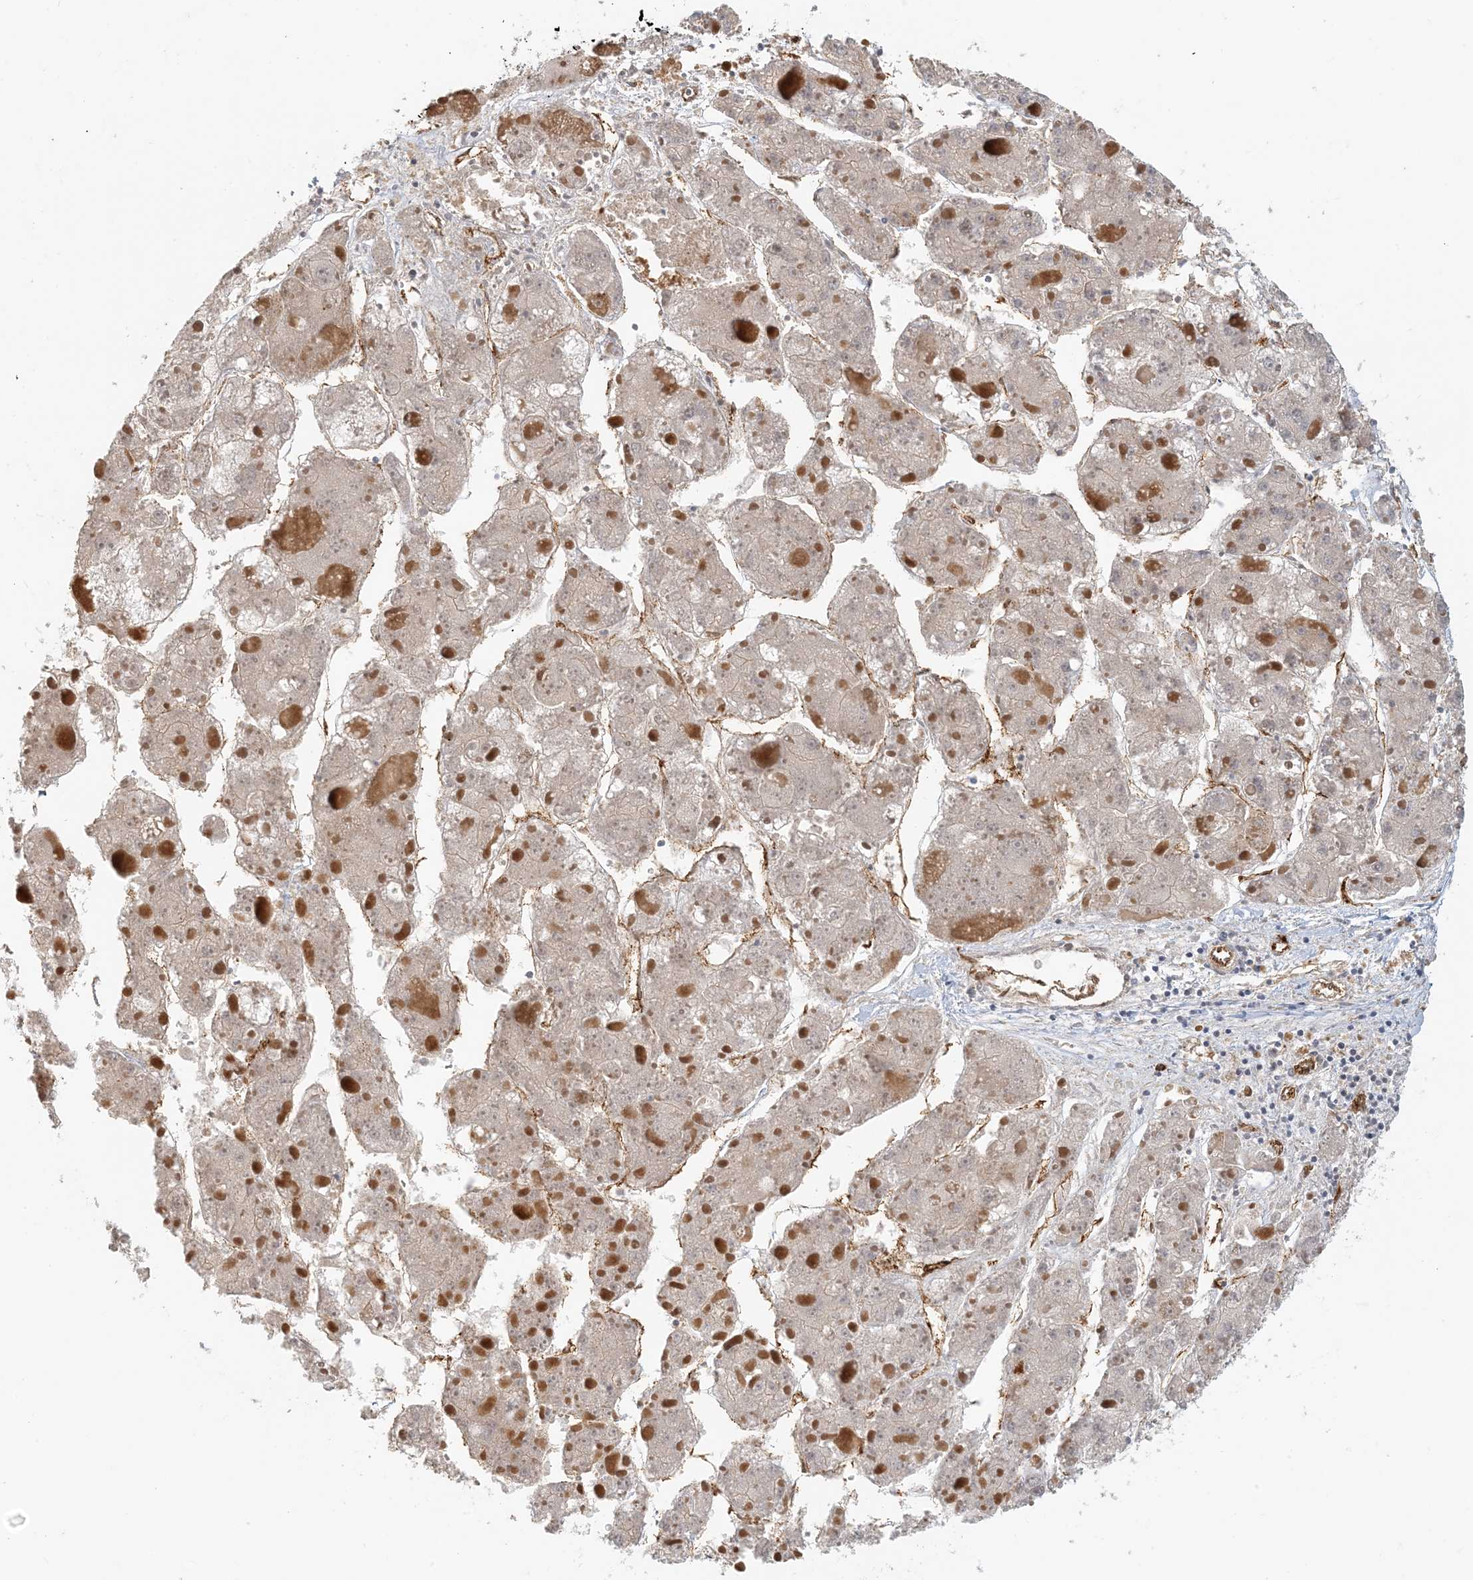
{"staining": {"intensity": "negative", "quantity": "none", "location": "none"}, "tissue": "liver cancer", "cell_type": "Tumor cells", "image_type": "cancer", "snomed": [{"axis": "morphology", "description": "Carcinoma, Hepatocellular, NOS"}, {"axis": "topography", "description": "Liver"}], "caption": "Immunohistochemistry (IHC) photomicrograph of liver hepatocellular carcinoma stained for a protein (brown), which shows no staining in tumor cells.", "gene": "MAPKBP1", "patient": {"sex": "female", "age": 73}}